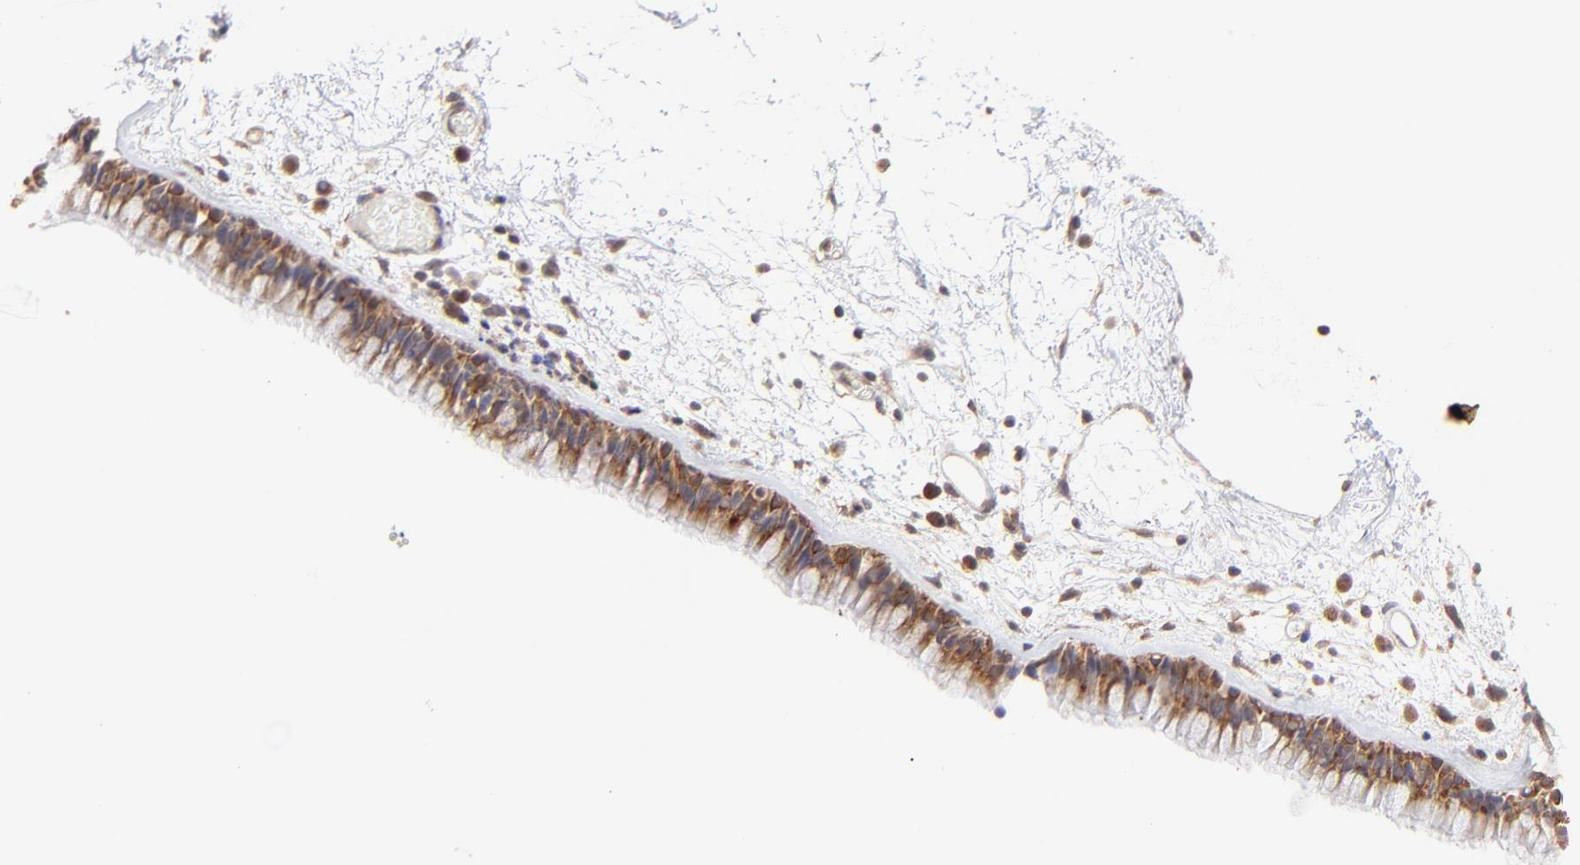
{"staining": {"intensity": "strong", "quantity": ">75%", "location": "cytoplasmic/membranous"}, "tissue": "nasopharynx", "cell_type": "Respiratory epithelial cells", "image_type": "normal", "snomed": [{"axis": "morphology", "description": "Normal tissue, NOS"}, {"axis": "morphology", "description": "Inflammation, NOS"}, {"axis": "topography", "description": "Nasopharynx"}], "caption": "About >75% of respiratory epithelial cells in normal human nasopharynx exhibit strong cytoplasmic/membranous protein positivity as visualized by brown immunohistochemical staining.", "gene": "TNRC6B", "patient": {"sex": "male", "age": 48}}